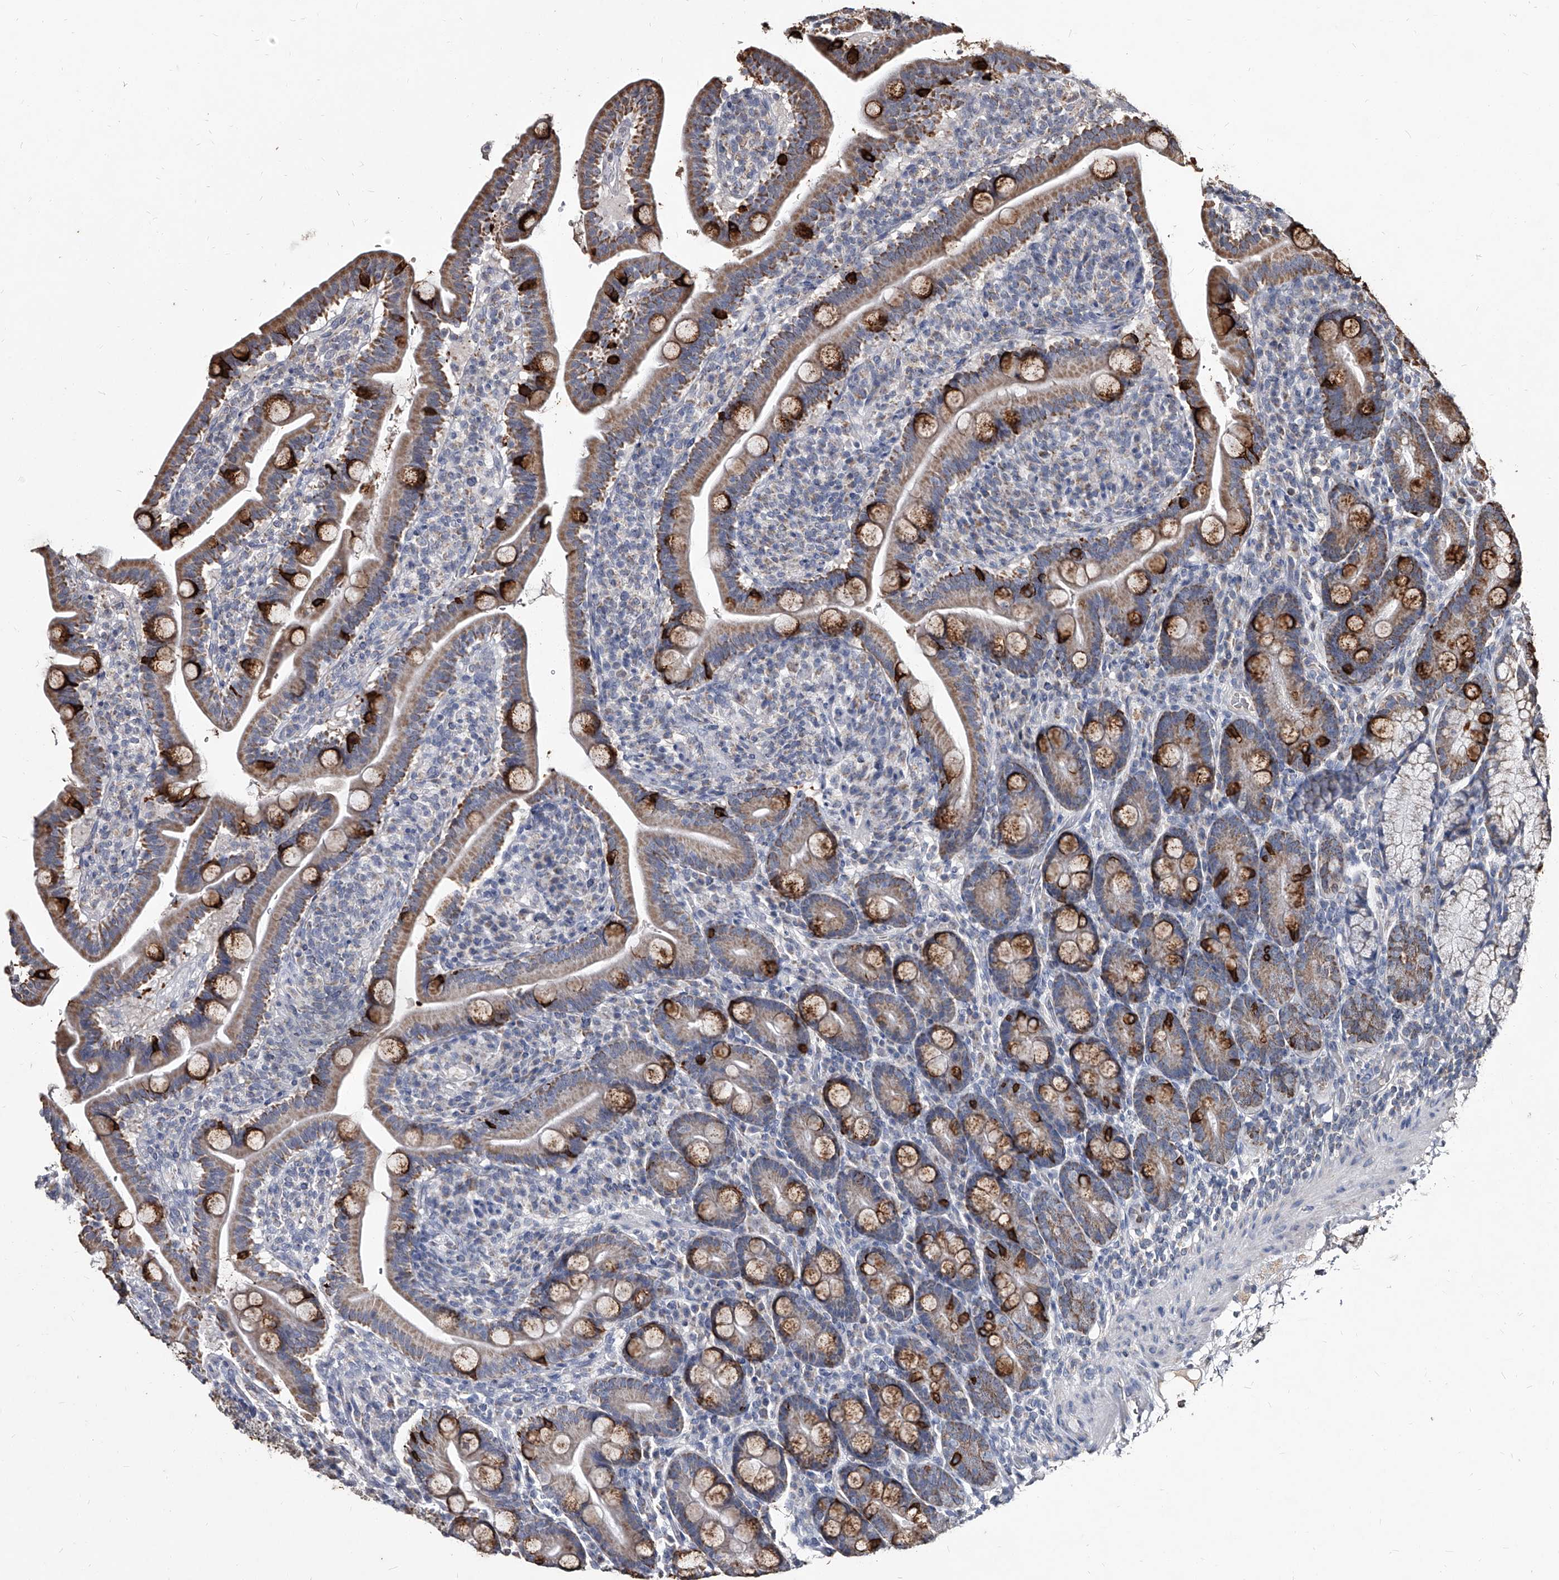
{"staining": {"intensity": "strong", "quantity": "25%-75%", "location": "cytoplasmic/membranous"}, "tissue": "duodenum", "cell_type": "Glandular cells", "image_type": "normal", "snomed": [{"axis": "morphology", "description": "Normal tissue, NOS"}, {"axis": "topography", "description": "Duodenum"}], "caption": "Protein expression analysis of benign human duodenum reveals strong cytoplasmic/membranous staining in about 25%-75% of glandular cells.", "gene": "GPR183", "patient": {"sex": "male", "age": 35}}